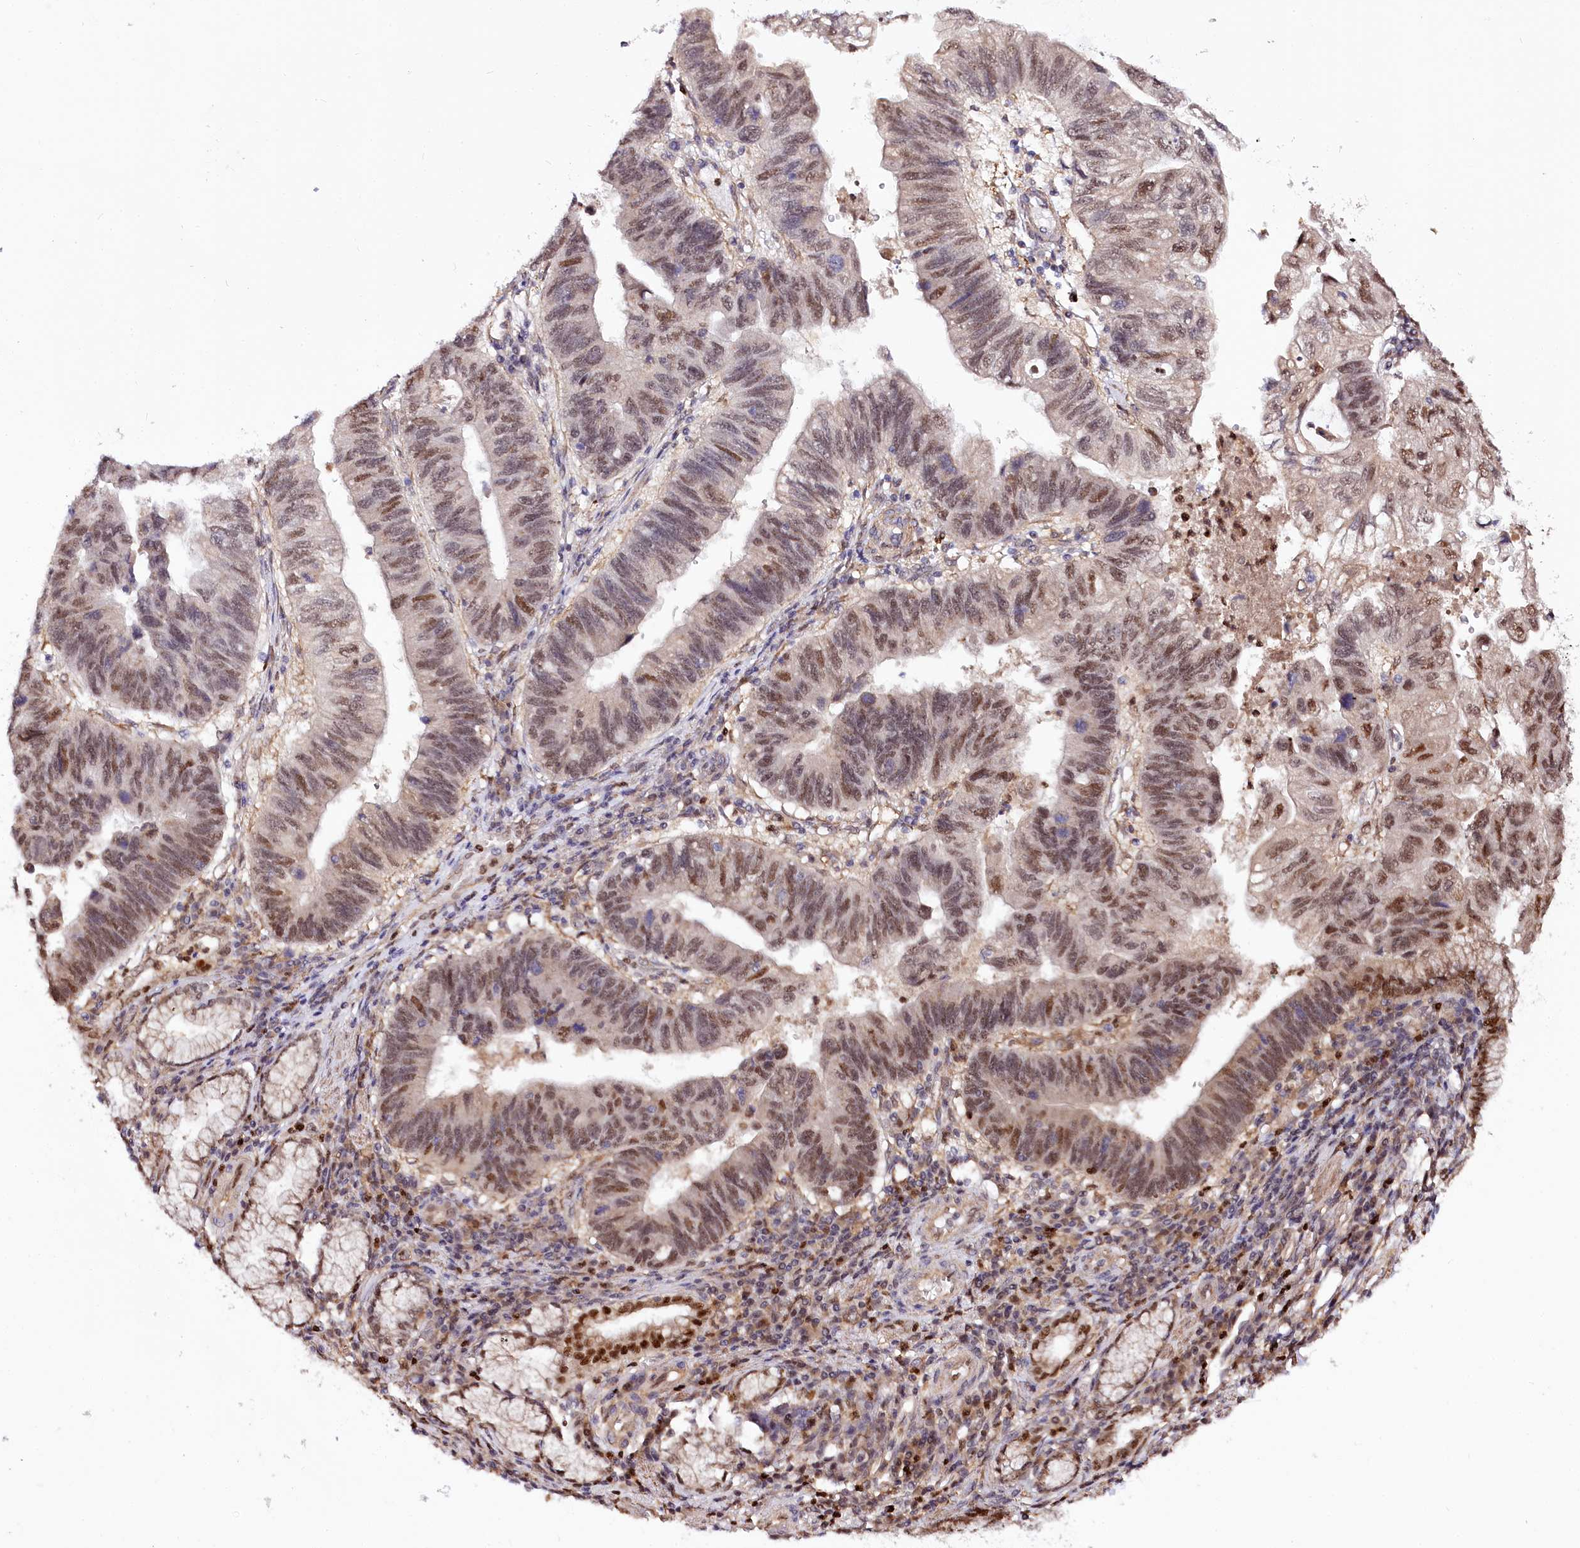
{"staining": {"intensity": "moderate", "quantity": ">75%", "location": "nuclear"}, "tissue": "stomach cancer", "cell_type": "Tumor cells", "image_type": "cancer", "snomed": [{"axis": "morphology", "description": "Adenocarcinoma, NOS"}, {"axis": "topography", "description": "Stomach"}], "caption": "Stomach cancer tissue shows moderate nuclear staining in about >75% of tumor cells, visualized by immunohistochemistry.", "gene": "GNL3L", "patient": {"sex": "male", "age": 59}}